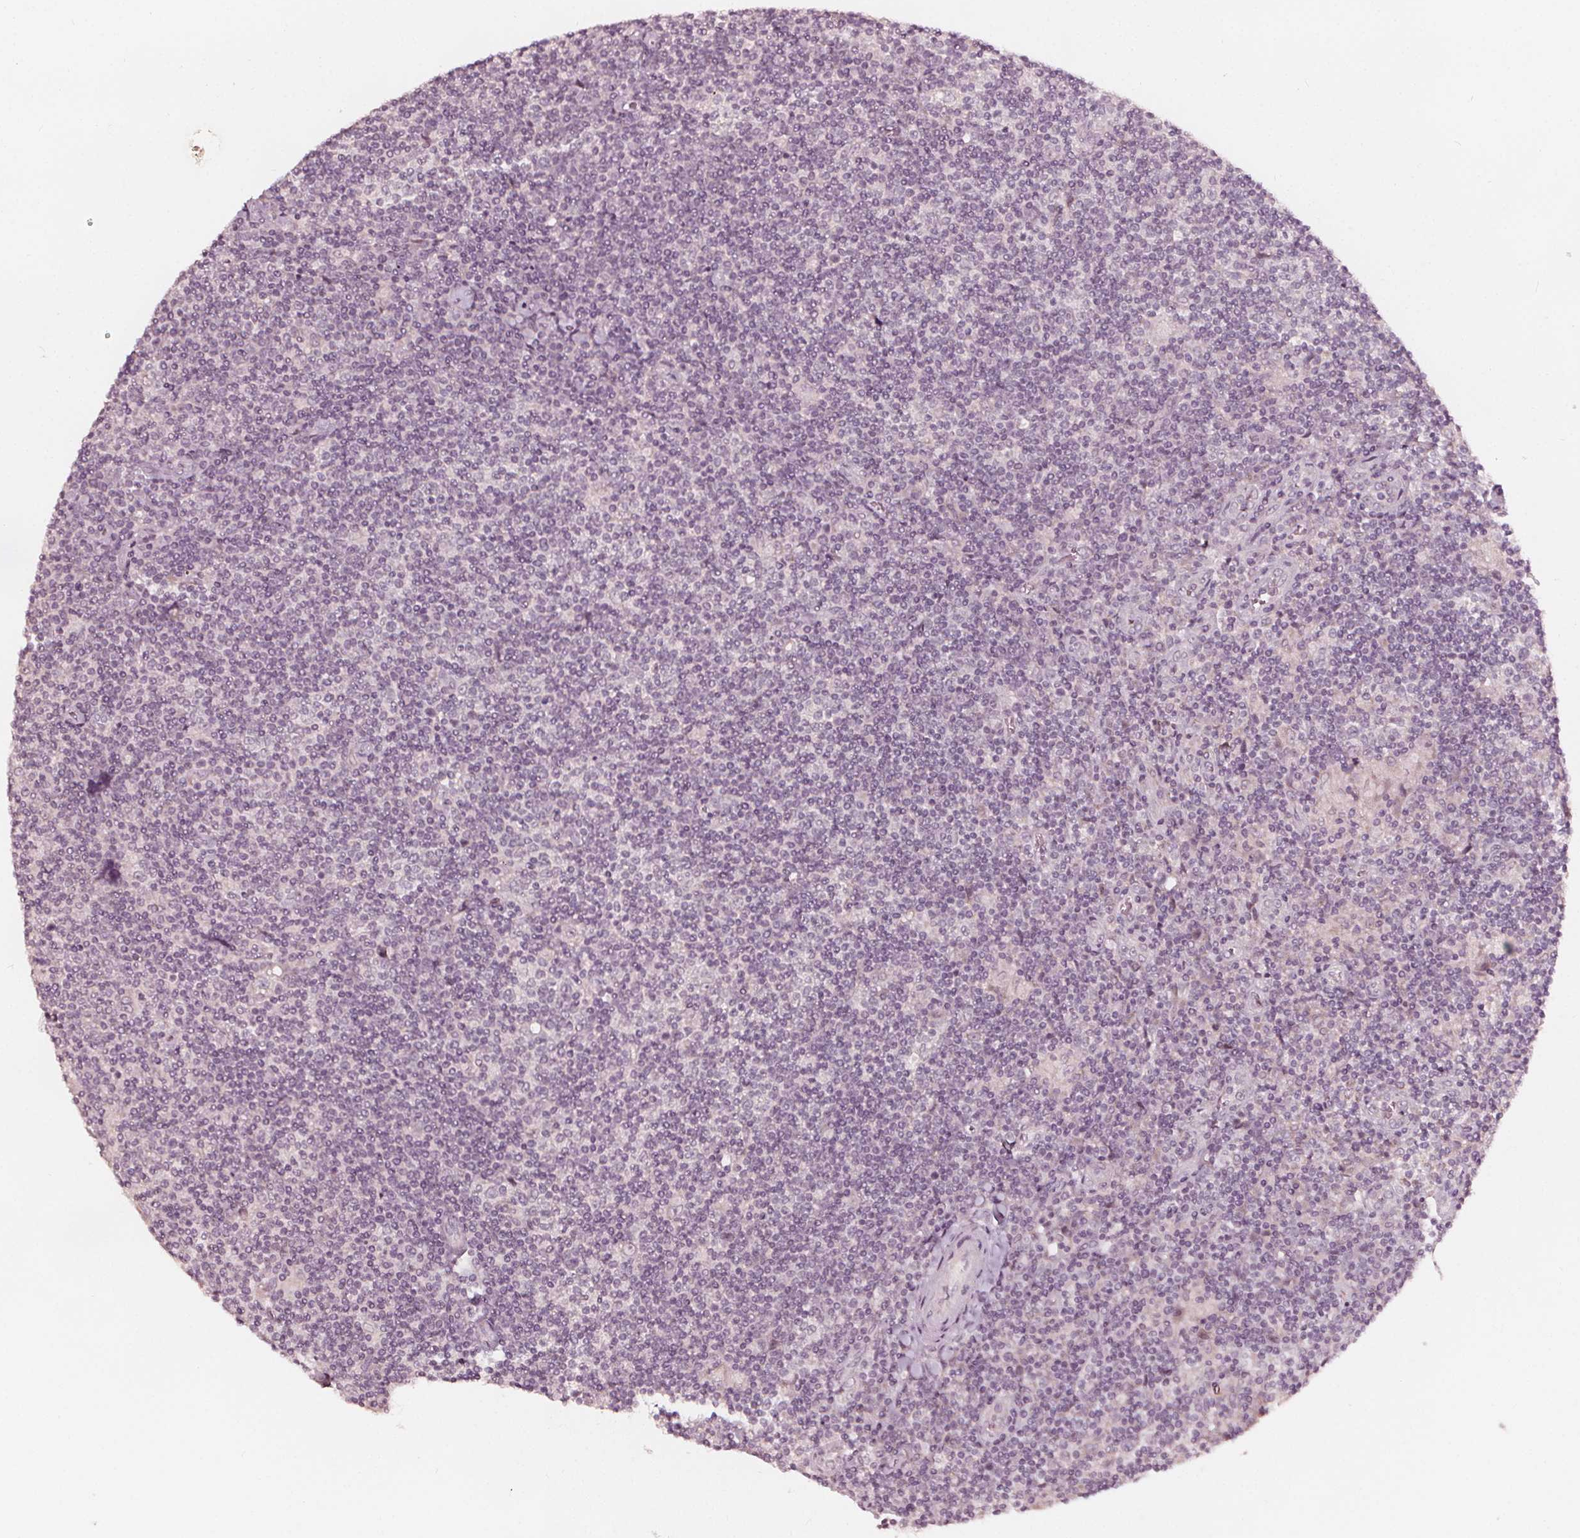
{"staining": {"intensity": "negative", "quantity": "none", "location": "none"}, "tissue": "lymphoma", "cell_type": "Tumor cells", "image_type": "cancer", "snomed": [{"axis": "morphology", "description": "Hodgkin's disease, NOS"}, {"axis": "topography", "description": "Lymph node"}], "caption": "Immunohistochemistry (IHC) histopathology image of Hodgkin's disease stained for a protein (brown), which reveals no staining in tumor cells.", "gene": "NPC1L1", "patient": {"sex": "male", "age": 40}}